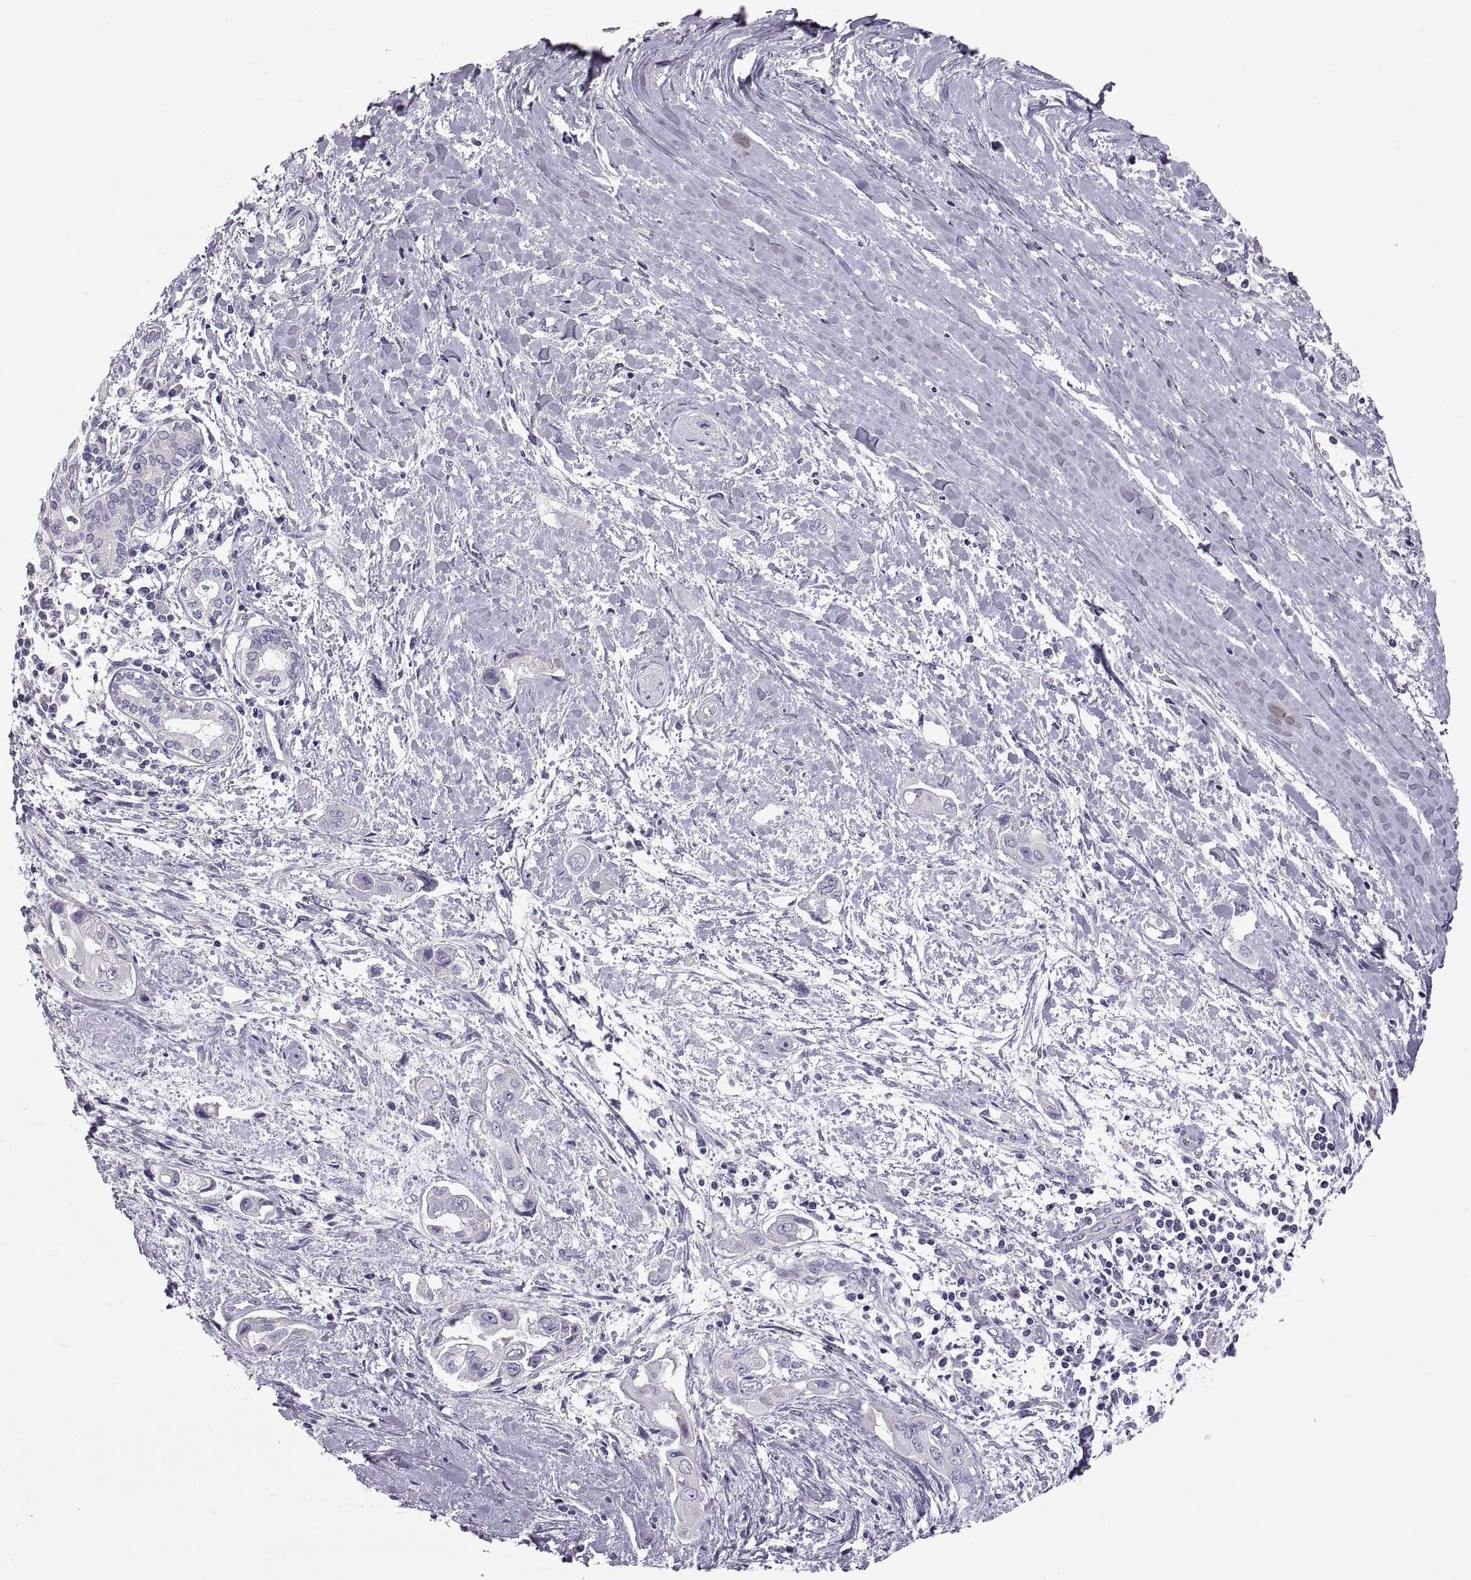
{"staining": {"intensity": "negative", "quantity": "none", "location": "none"}, "tissue": "pancreatic cancer", "cell_type": "Tumor cells", "image_type": "cancer", "snomed": [{"axis": "morphology", "description": "Adenocarcinoma, NOS"}, {"axis": "topography", "description": "Pancreas"}], "caption": "The image shows no significant staining in tumor cells of adenocarcinoma (pancreatic).", "gene": "TBX19", "patient": {"sex": "male", "age": 60}}